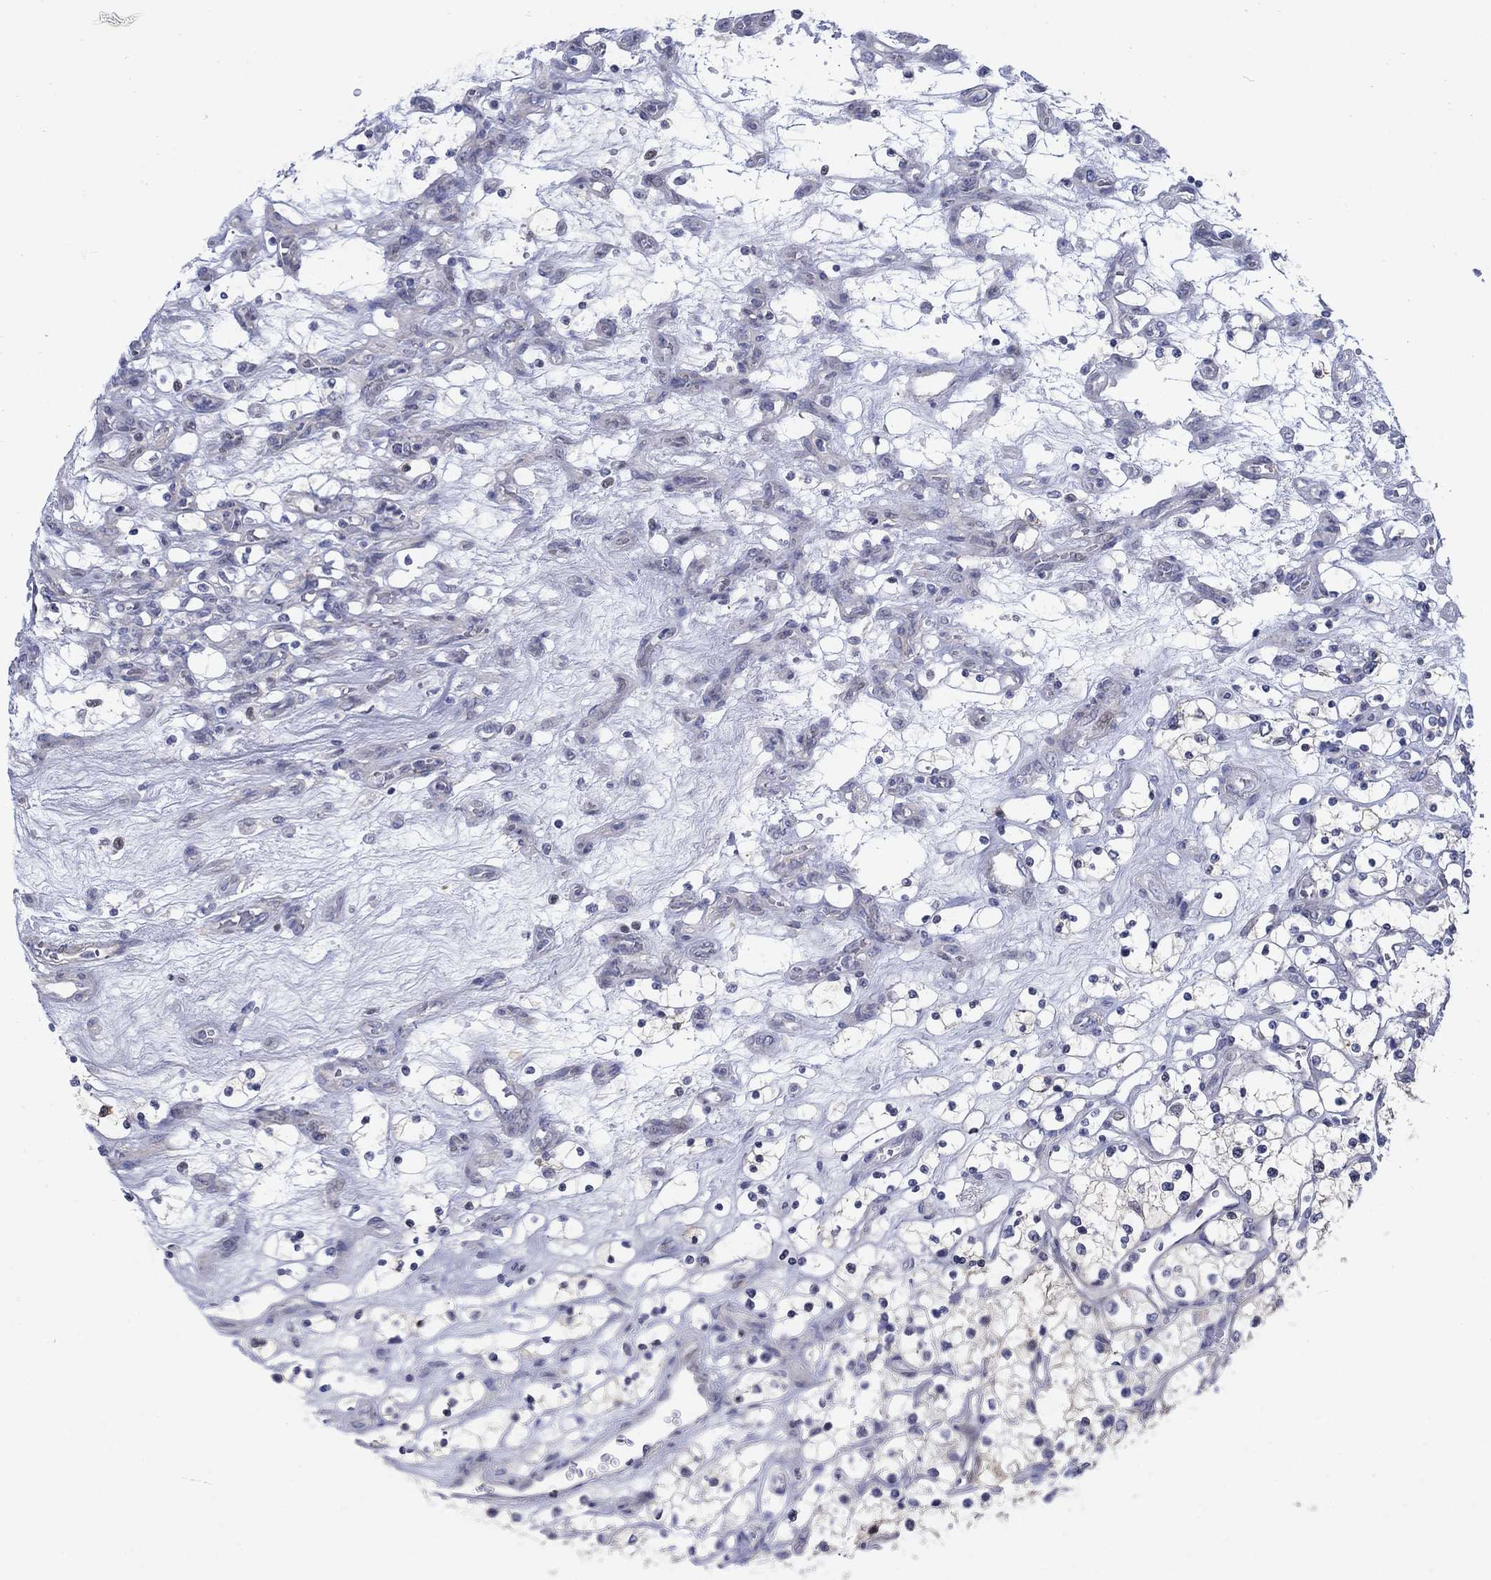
{"staining": {"intensity": "negative", "quantity": "none", "location": "none"}, "tissue": "renal cancer", "cell_type": "Tumor cells", "image_type": "cancer", "snomed": [{"axis": "morphology", "description": "Adenocarcinoma, NOS"}, {"axis": "topography", "description": "Kidney"}], "caption": "High magnification brightfield microscopy of adenocarcinoma (renal) stained with DAB (brown) and counterstained with hematoxylin (blue): tumor cells show no significant staining. (DAB (3,3'-diaminobenzidine) immunohistochemistry (IHC) visualized using brightfield microscopy, high magnification).", "gene": "MYO3A", "patient": {"sex": "female", "age": 69}}